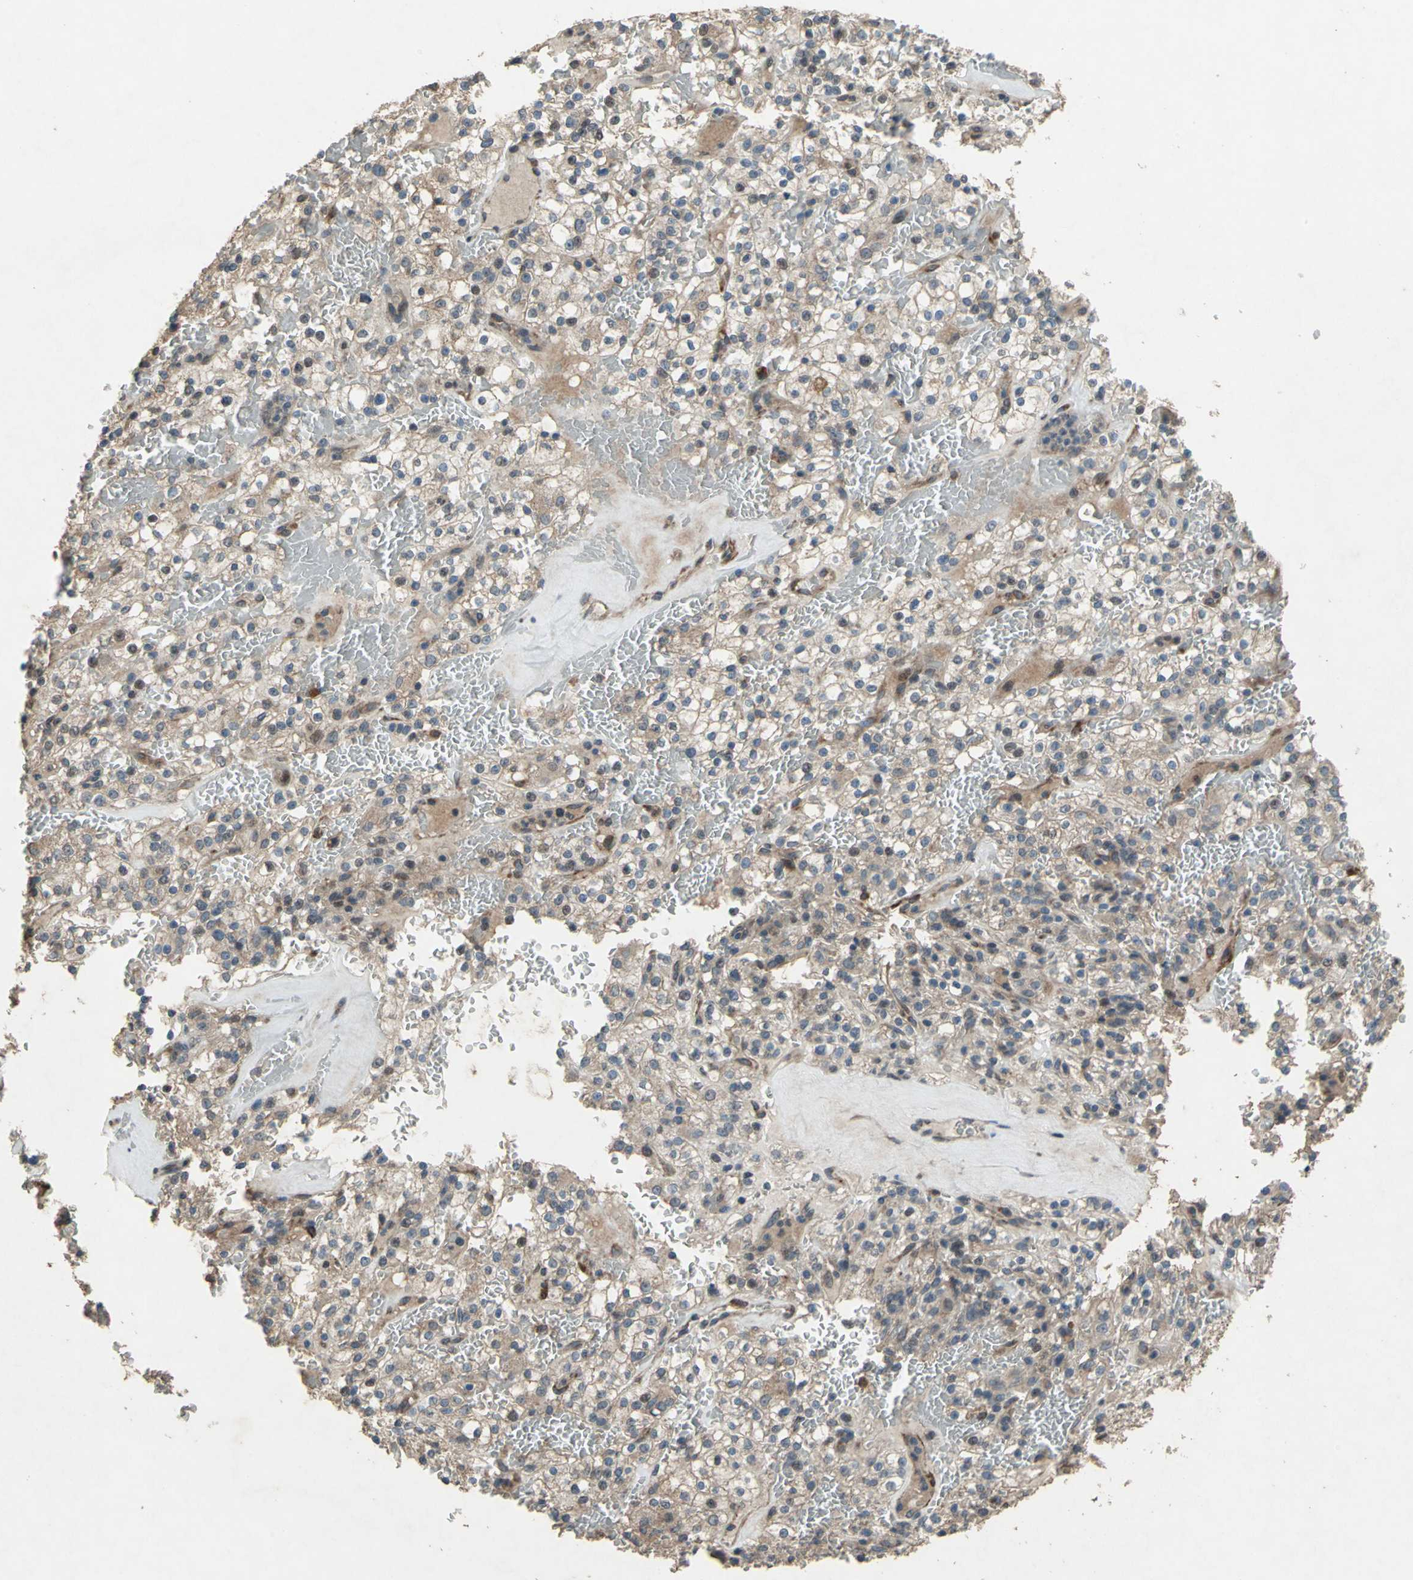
{"staining": {"intensity": "weak", "quantity": "25%-75%", "location": "cytoplasmic/membranous"}, "tissue": "renal cancer", "cell_type": "Tumor cells", "image_type": "cancer", "snomed": [{"axis": "morphology", "description": "Normal tissue, NOS"}, {"axis": "morphology", "description": "Adenocarcinoma, NOS"}, {"axis": "topography", "description": "Kidney"}], "caption": "This micrograph demonstrates immunohistochemistry (IHC) staining of human renal cancer, with low weak cytoplasmic/membranous staining in about 25%-75% of tumor cells.", "gene": "SEPTIN4", "patient": {"sex": "female", "age": 72}}